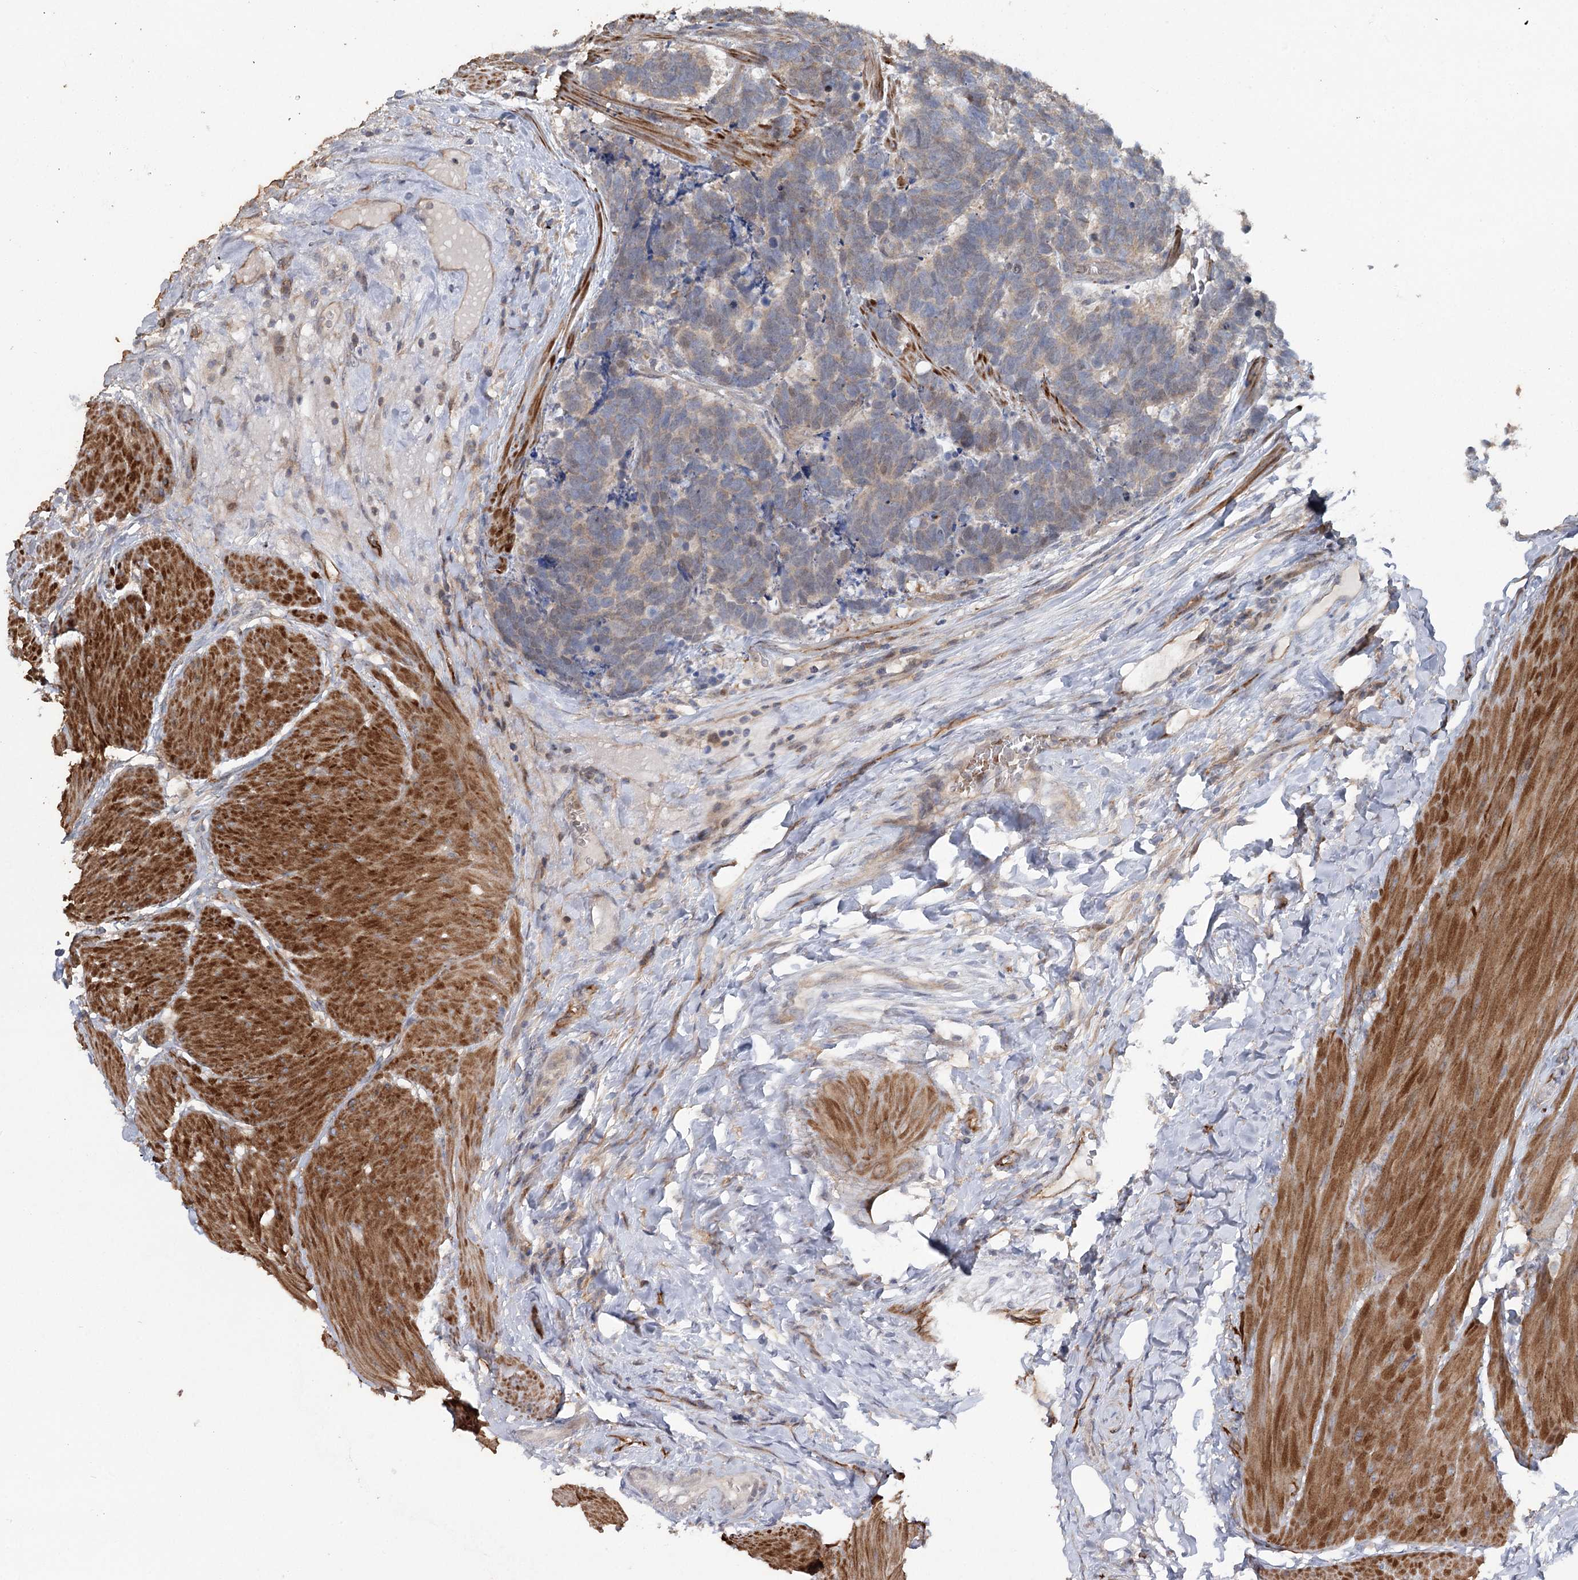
{"staining": {"intensity": "weak", "quantity": "25%-75%", "location": "cytoplasmic/membranous"}, "tissue": "carcinoid", "cell_type": "Tumor cells", "image_type": "cancer", "snomed": [{"axis": "morphology", "description": "Carcinoma, NOS"}, {"axis": "morphology", "description": "Carcinoid, malignant, NOS"}, {"axis": "topography", "description": "Urinary bladder"}], "caption": "Tumor cells display low levels of weak cytoplasmic/membranous positivity in about 25%-75% of cells in malignant carcinoid. Using DAB (brown) and hematoxylin (blue) stains, captured at high magnification using brightfield microscopy.", "gene": "MAP3K13", "patient": {"sex": "male", "age": 57}}